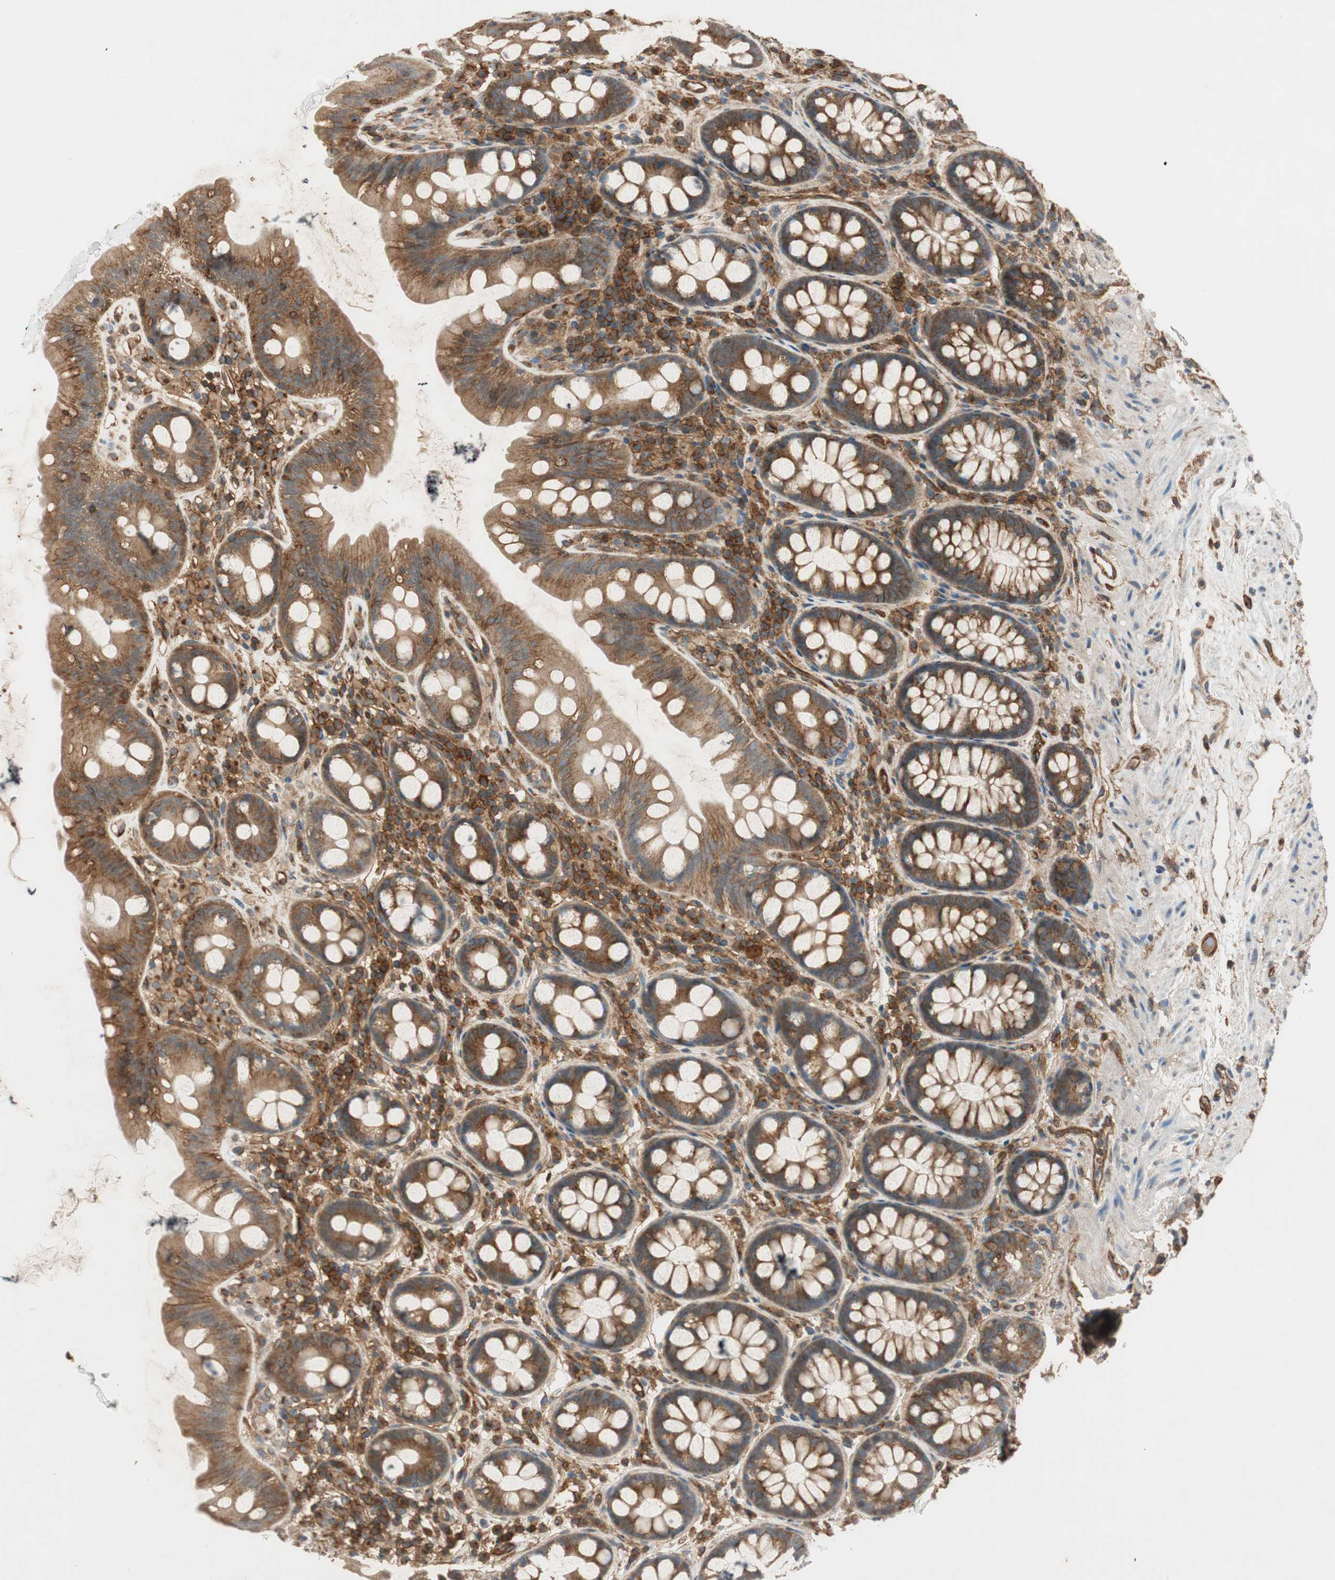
{"staining": {"intensity": "moderate", "quantity": ">75%", "location": "cytoplasmic/membranous"}, "tissue": "colon", "cell_type": "Endothelial cells", "image_type": "normal", "snomed": [{"axis": "morphology", "description": "Normal tissue, NOS"}, {"axis": "topography", "description": "Colon"}], "caption": "Immunohistochemistry (IHC) (DAB) staining of normal human colon shows moderate cytoplasmic/membranous protein positivity in about >75% of endothelial cells.", "gene": "BTN3A3", "patient": {"sex": "female", "age": 80}}